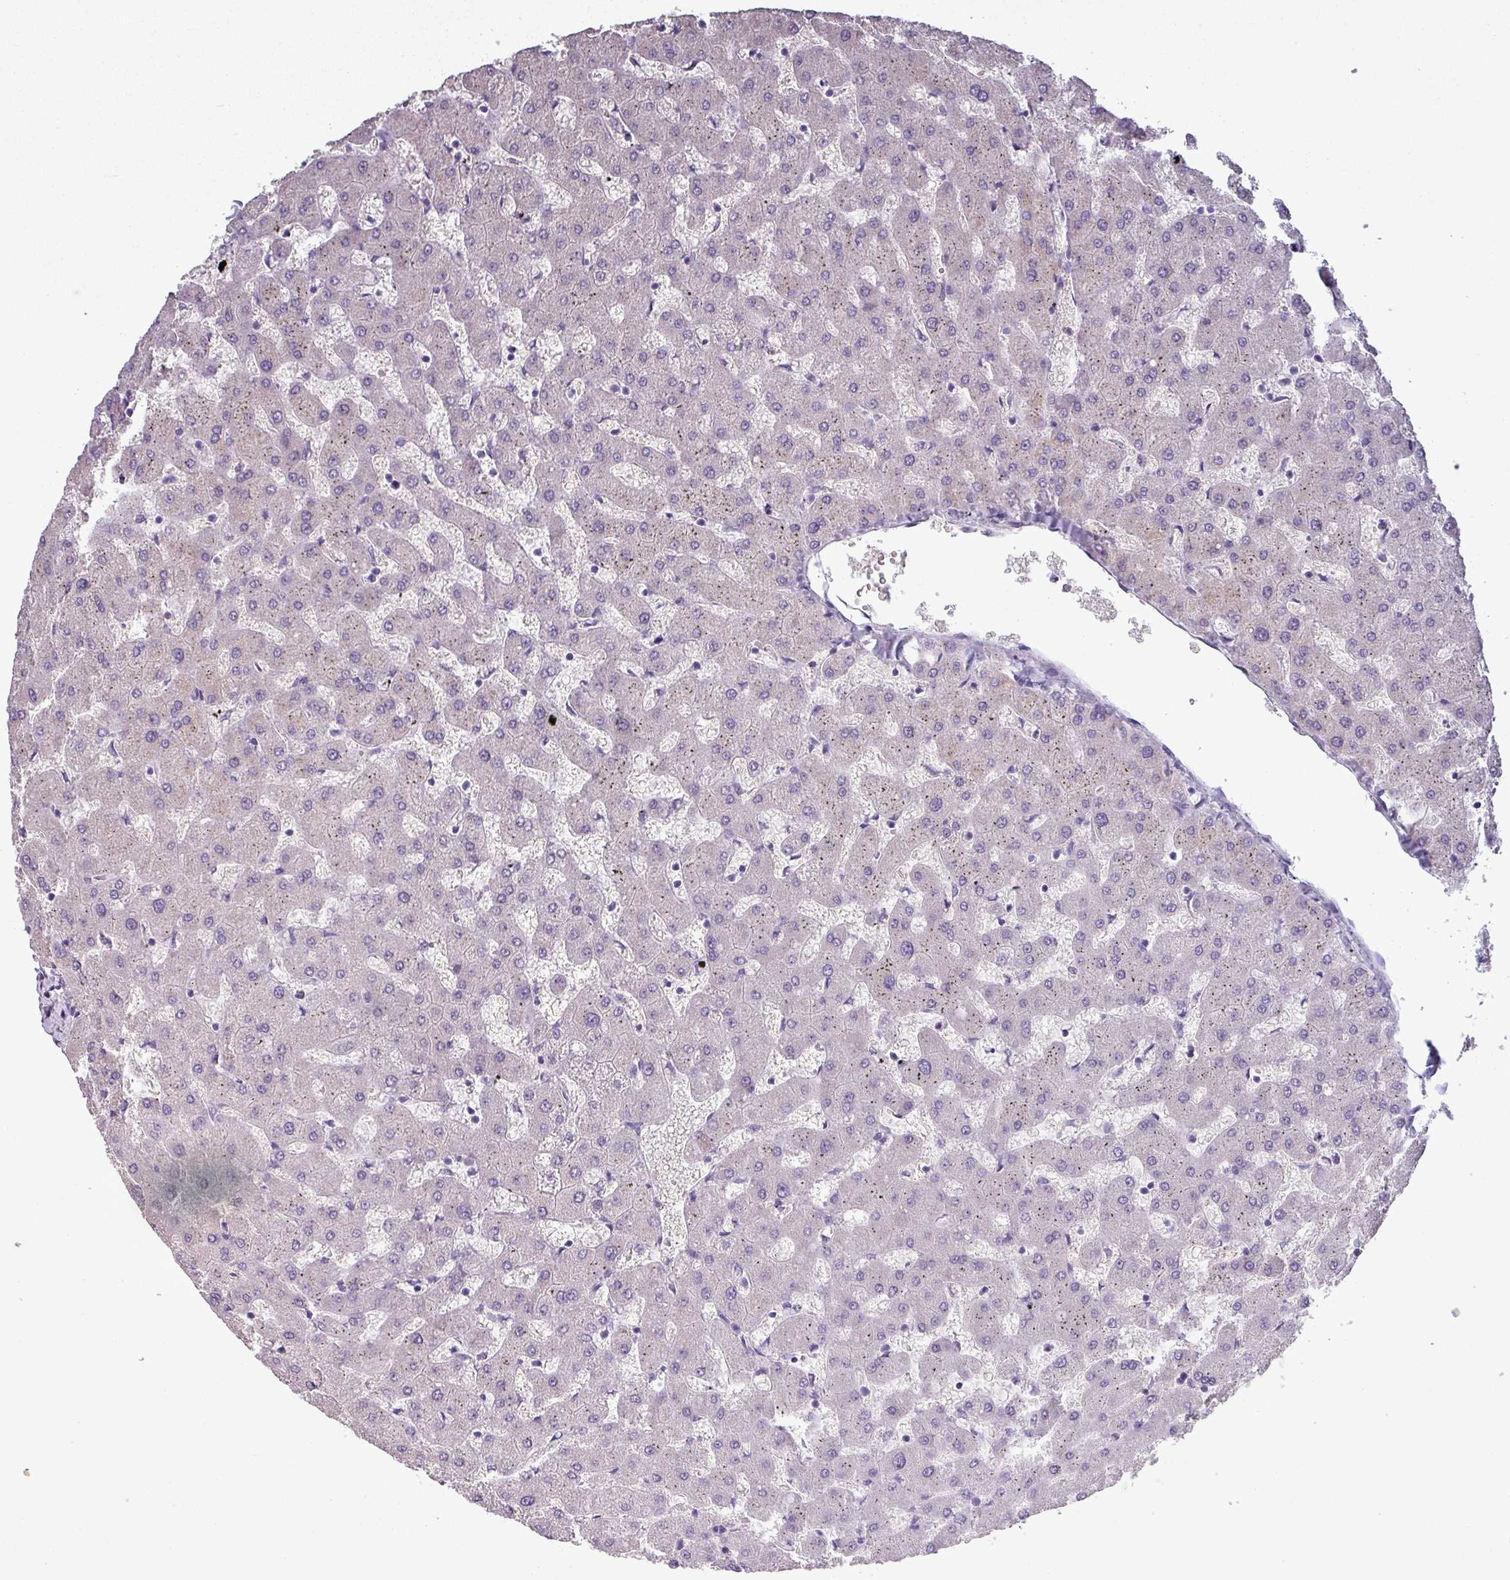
{"staining": {"intensity": "negative", "quantity": "none", "location": "none"}, "tissue": "liver", "cell_type": "Cholangiocytes", "image_type": "normal", "snomed": [{"axis": "morphology", "description": "Normal tissue, NOS"}, {"axis": "topography", "description": "Liver"}], "caption": "This histopathology image is of normal liver stained with IHC to label a protein in brown with the nuclei are counter-stained blue. There is no staining in cholangiocytes. (DAB (3,3'-diaminobenzidine) IHC with hematoxylin counter stain).", "gene": "ISLR", "patient": {"sex": "female", "age": 63}}